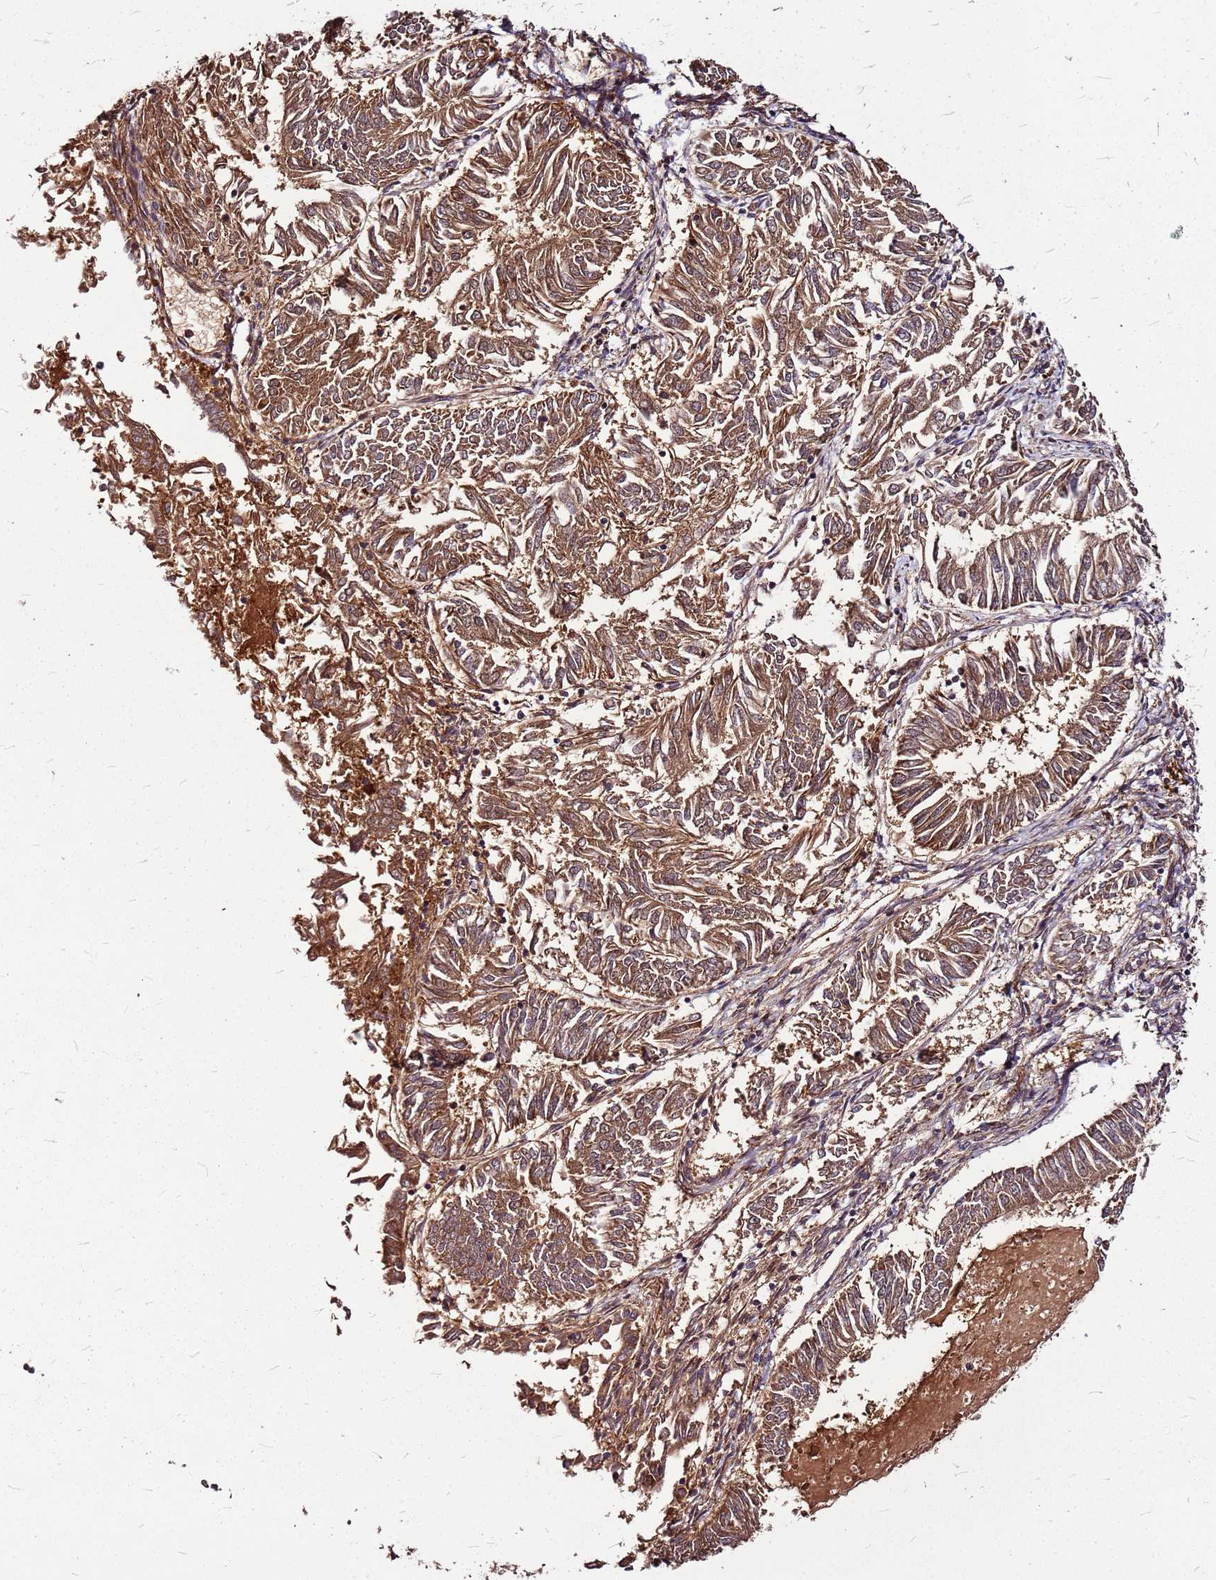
{"staining": {"intensity": "moderate", "quantity": ">75%", "location": "cytoplasmic/membranous"}, "tissue": "endometrial cancer", "cell_type": "Tumor cells", "image_type": "cancer", "snomed": [{"axis": "morphology", "description": "Adenocarcinoma, NOS"}, {"axis": "topography", "description": "Endometrium"}], "caption": "Moderate cytoplasmic/membranous positivity for a protein is identified in about >75% of tumor cells of endometrial adenocarcinoma using immunohistochemistry.", "gene": "LYPLAL1", "patient": {"sex": "female", "age": 58}}